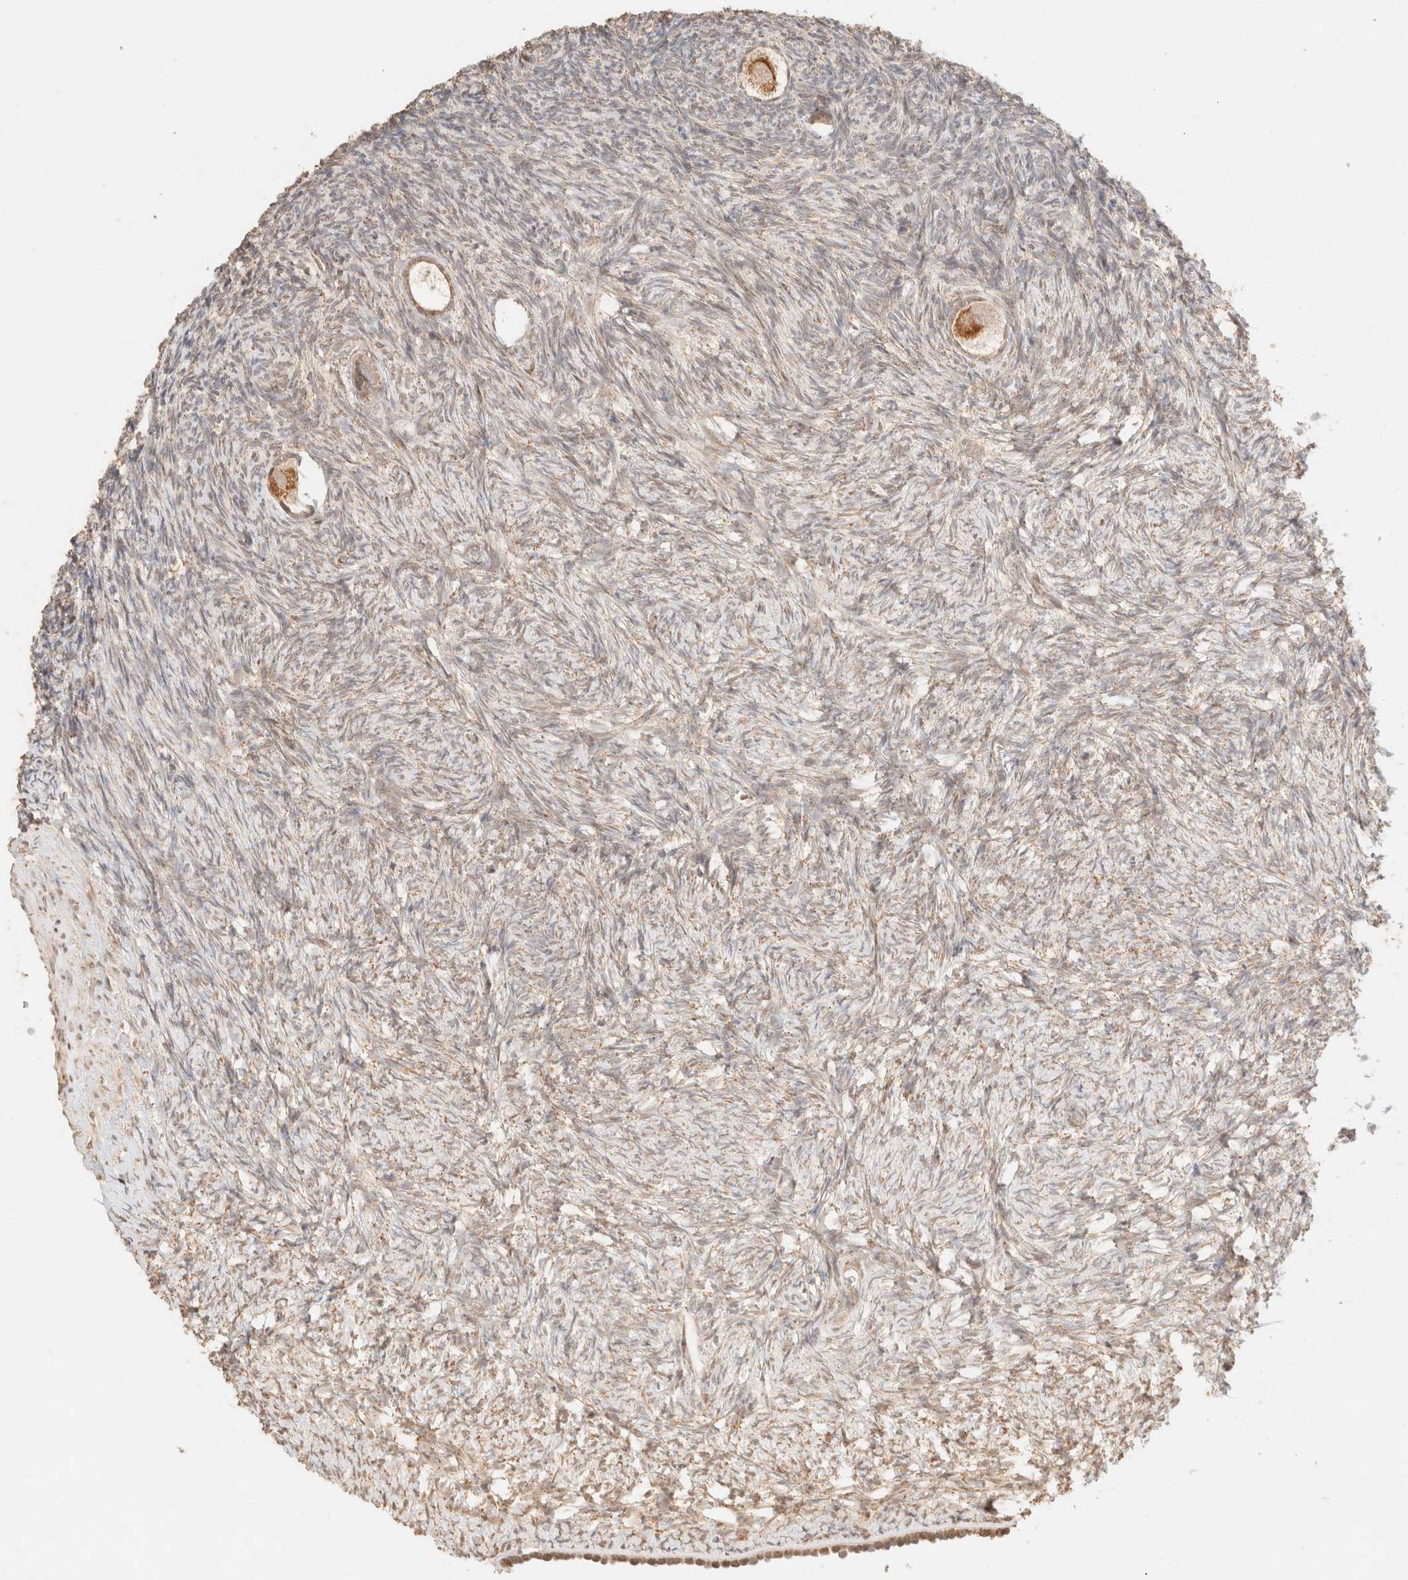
{"staining": {"intensity": "moderate", "quantity": ">75%", "location": "cytoplasmic/membranous"}, "tissue": "ovary", "cell_type": "Follicle cells", "image_type": "normal", "snomed": [{"axis": "morphology", "description": "Normal tissue, NOS"}, {"axis": "topography", "description": "Ovary"}], "caption": "Ovary stained with immunohistochemistry (IHC) exhibits moderate cytoplasmic/membranous staining in about >75% of follicle cells.", "gene": "TACO1", "patient": {"sex": "female", "age": 34}}